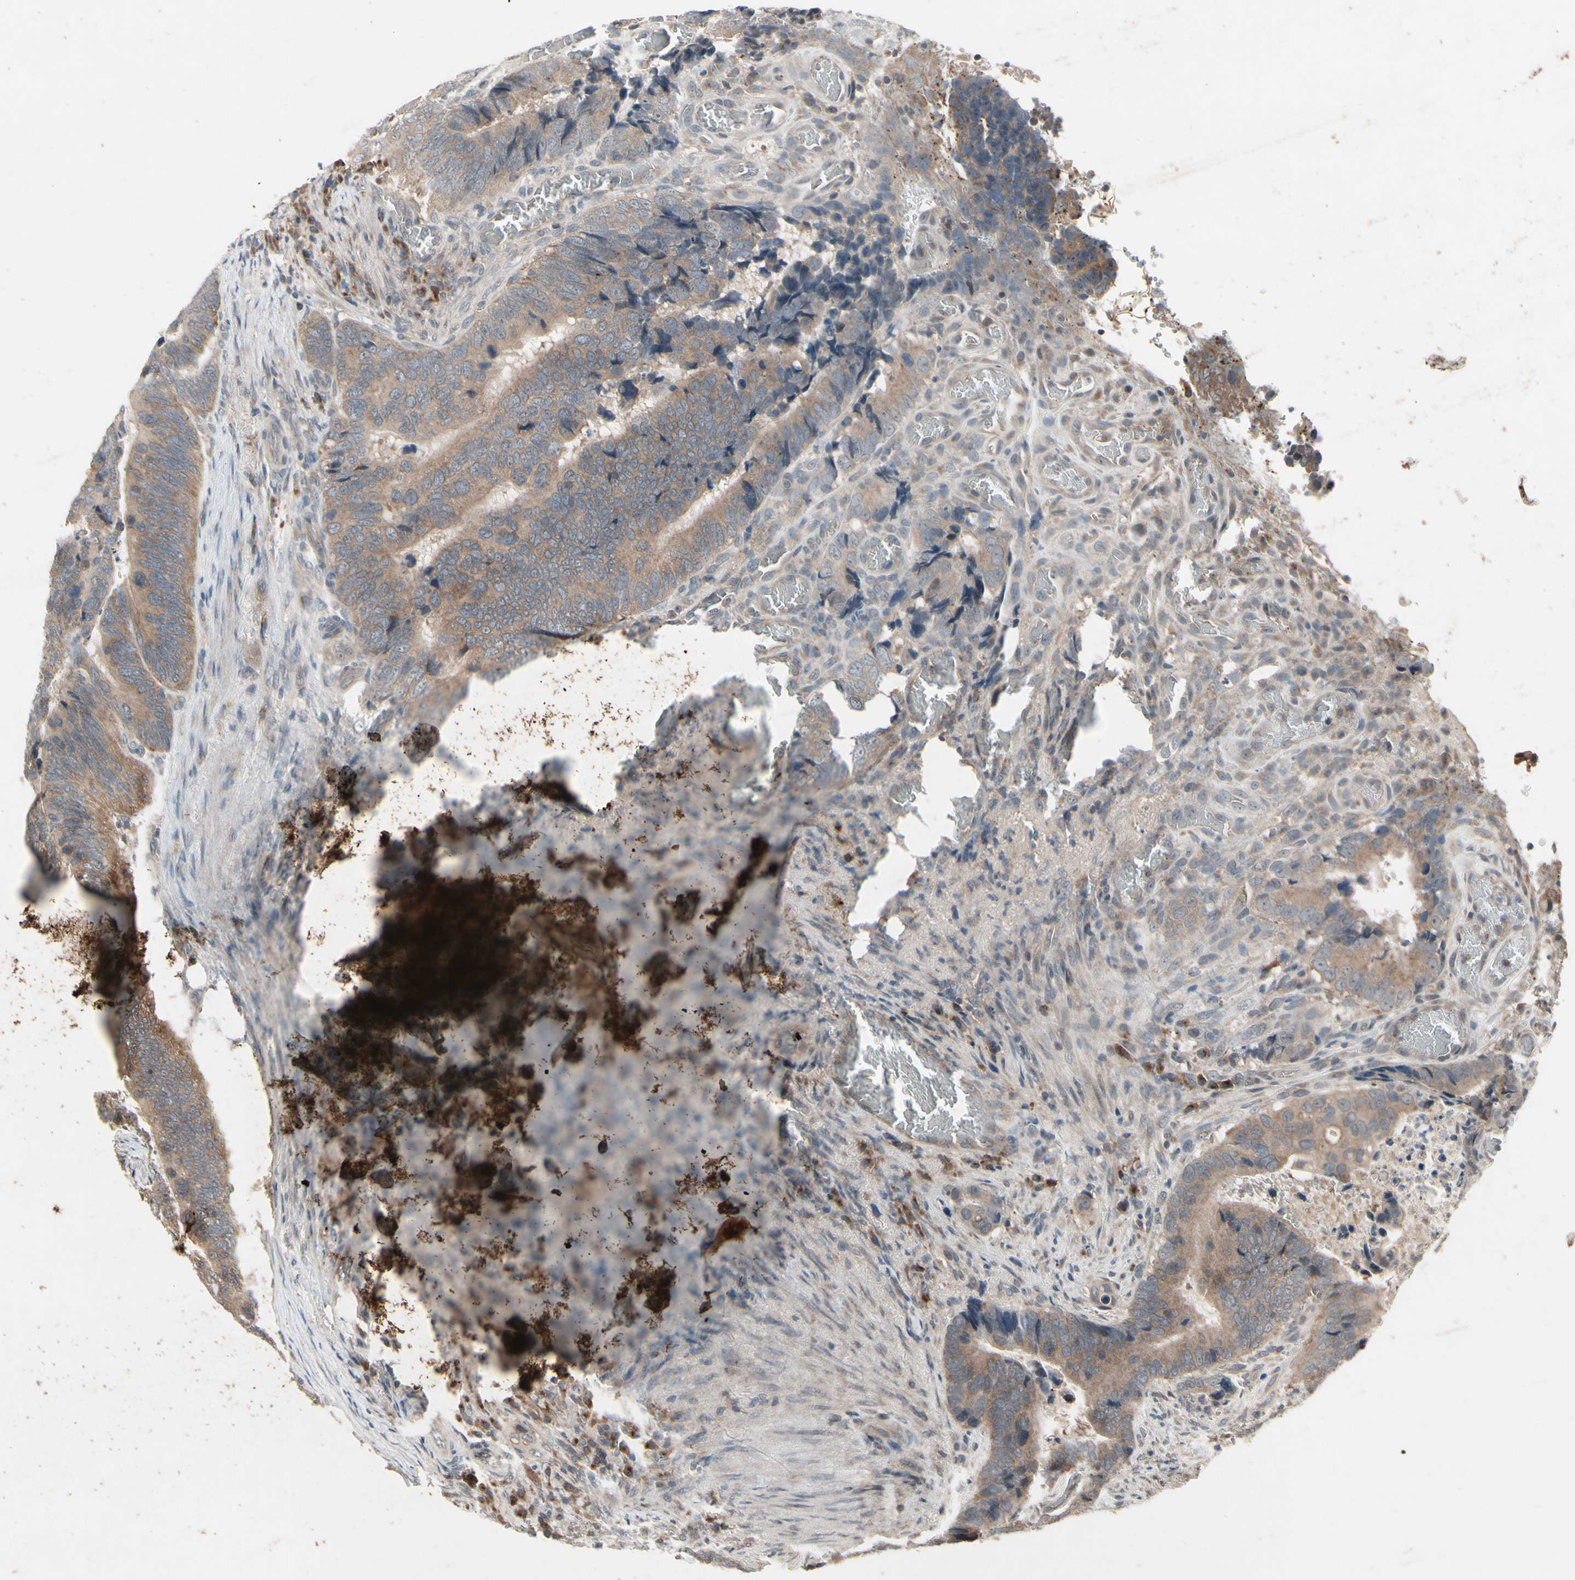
{"staining": {"intensity": "moderate", "quantity": ">75%", "location": "cytoplasmic/membranous"}, "tissue": "colorectal cancer", "cell_type": "Tumor cells", "image_type": "cancer", "snomed": [{"axis": "morphology", "description": "Adenocarcinoma, NOS"}, {"axis": "topography", "description": "Colon"}], "caption": "Immunohistochemistry (IHC) of colorectal cancer (adenocarcinoma) reveals medium levels of moderate cytoplasmic/membranous positivity in about >75% of tumor cells.", "gene": "NSF", "patient": {"sex": "male", "age": 72}}